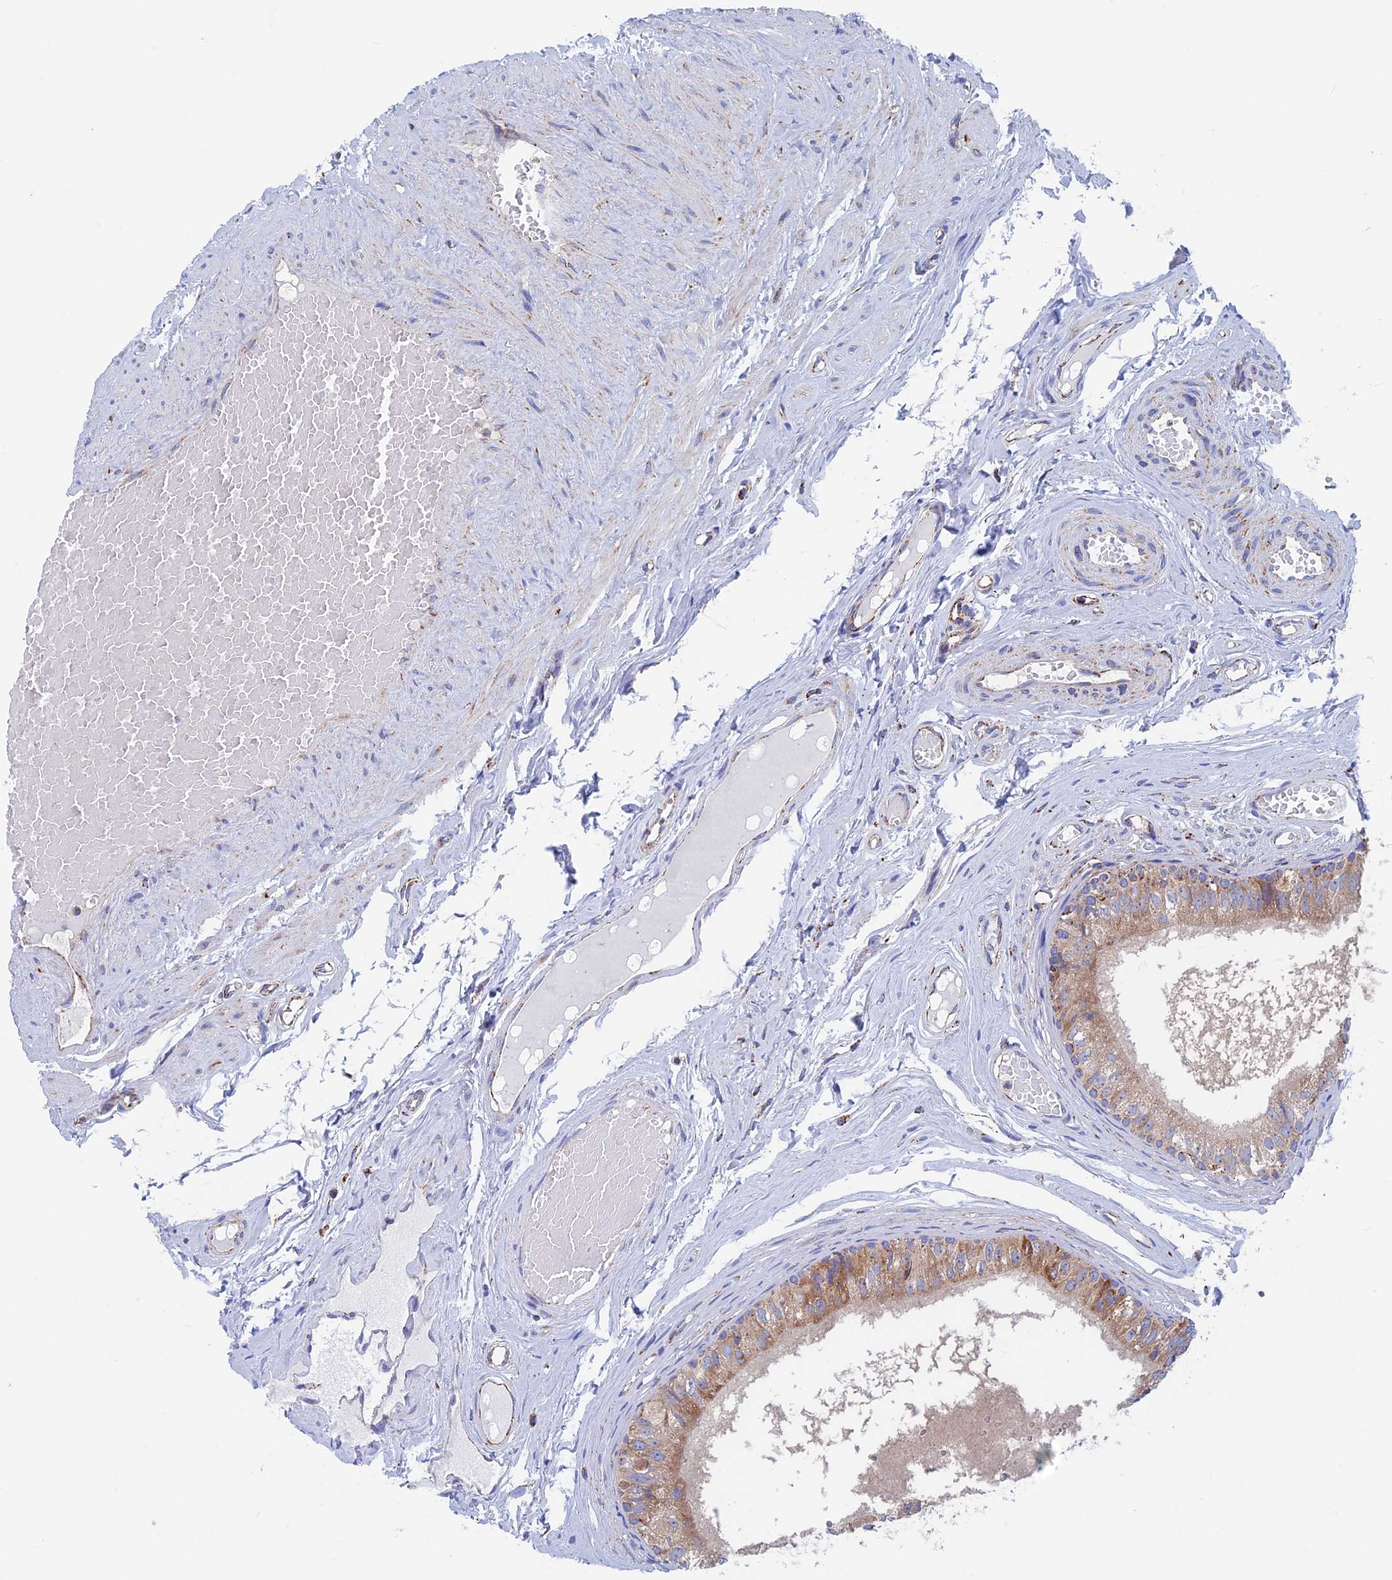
{"staining": {"intensity": "moderate", "quantity": ">75%", "location": "cytoplasmic/membranous"}, "tissue": "epididymis", "cell_type": "Glandular cells", "image_type": "normal", "snomed": [{"axis": "morphology", "description": "Normal tissue, NOS"}, {"axis": "topography", "description": "Epididymis"}], "caption": "Protein expression analysis of unremarkable epididymis shows moderate cytoplasmic/membranous positivity in approximately >75% of glandular cells. (DAB IHC, brown staining for protein, blue staining for nuclei).", "gene": "WDR83", "patient": {"sex": "male", "age": 79}}